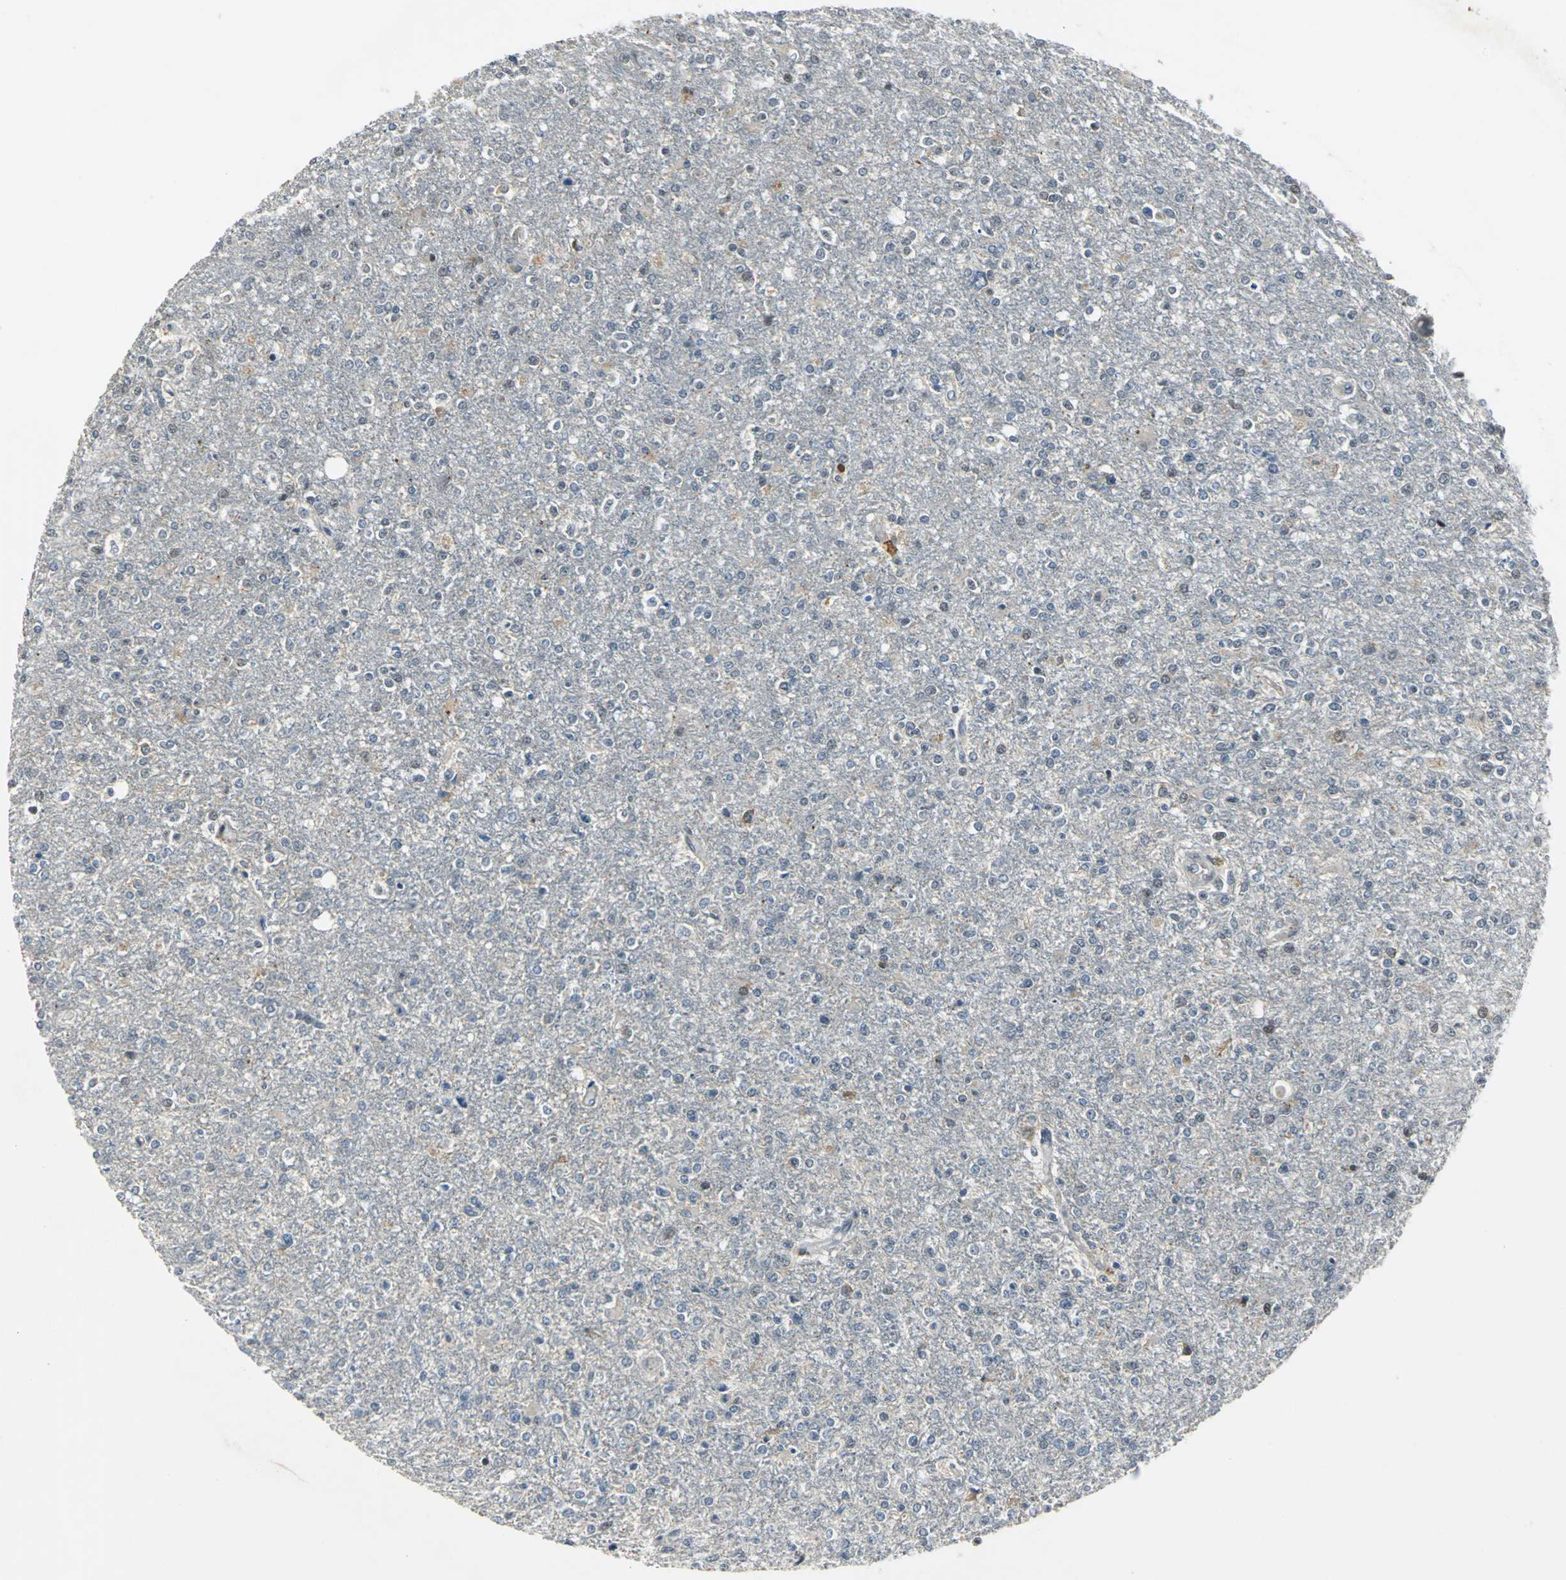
{"staining": {"intensity": "weak", "quantity": "25%-75%", "location": "cytoplasmic/membranous"}, "tissue": "glioma", "cell_type": "Tumor cells", "image_type": "cancer", "snomed": [{"axis": "morphology", "description": "Glioma, malignant, High grade"}, {"axis": "topography", "description": "Cerebral cortex"}], "caption": "Glioma stained with a protein marker displays weak staining in tumor cells.", "gene": "JADE3", "patient": {"sex": "male", "age": 76}}